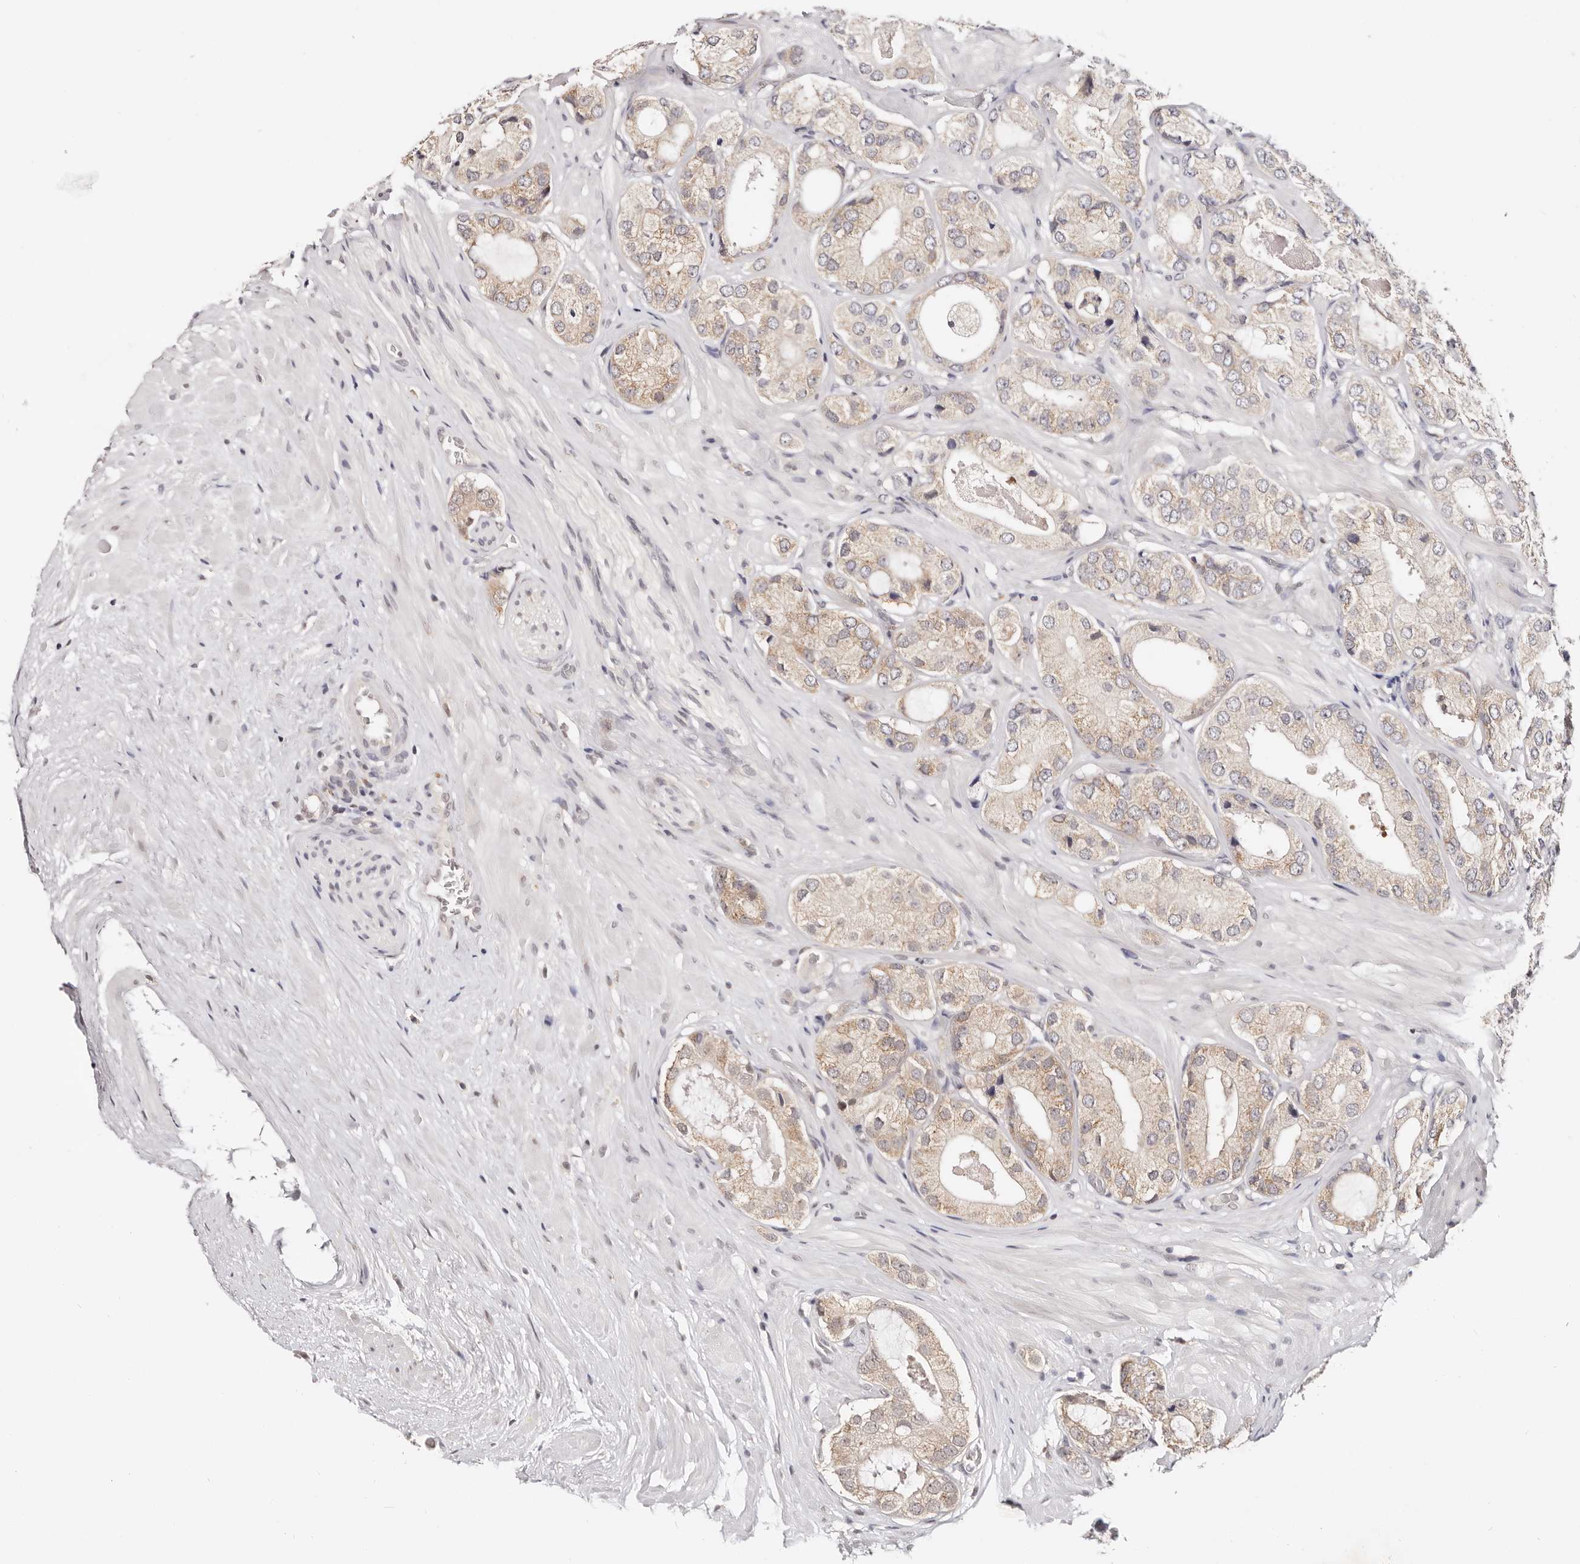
{"staining": {"intensity": "weak", "quantity": ">75%", "location": "cytoplasmic/membranous"}, "tissue": "prostate cancer", "cell_type": "Tumor cells", "image_type": "cancer", "snomed": [{"axis": "morphology", "description": "Adenocarcinoma, High grade"}, {"axis": "topography", "description": "Prostate"}], "caption": "Prostate cancer (high-grade adenocarcinoma) stained for a protein (brown) displays weak cytoplasmic/membranous positive positivity in about >75% of tumor cells.", "gene": "VIPAS39", "patient": {"sex": "male", "age": 59}}